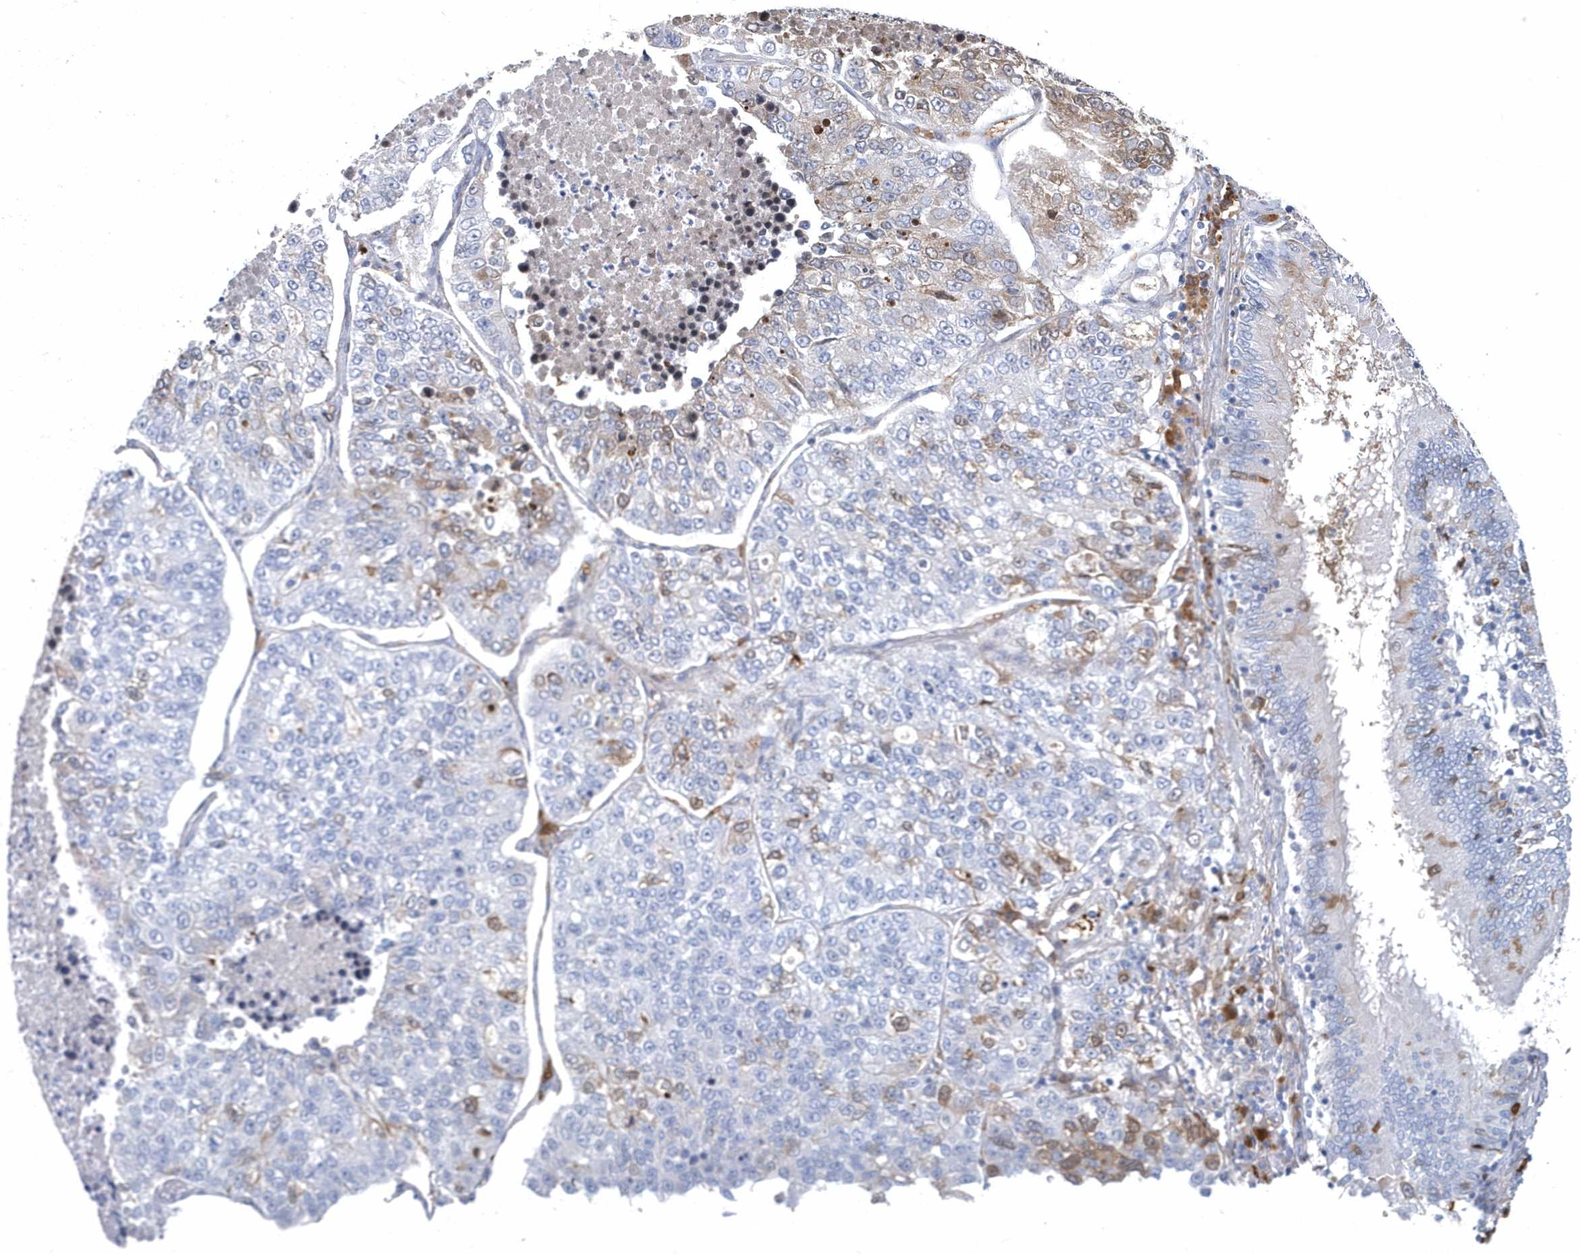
{"staining": {"intensity": "weak", "quantity": "<25%", "location": "cytoplasmic/membranous"}, "tissue": "lung cancer", "cell_type": "Tumor cells", "image_type": "cancer", "snomed": [{"axis": "morphology", "description": "Adenocarcinoma, NOS"}, {"axis": "topography", "description": "Lung"}], "caption": "Immunohistochemistry of lung cancer shows no staining in tumor cells. (DAB (3,3'-diaminobenzidine) immunohistochemistry, high magnification).", "gene": "HBA2", "patient": {"sex": "male", "age": 49}}